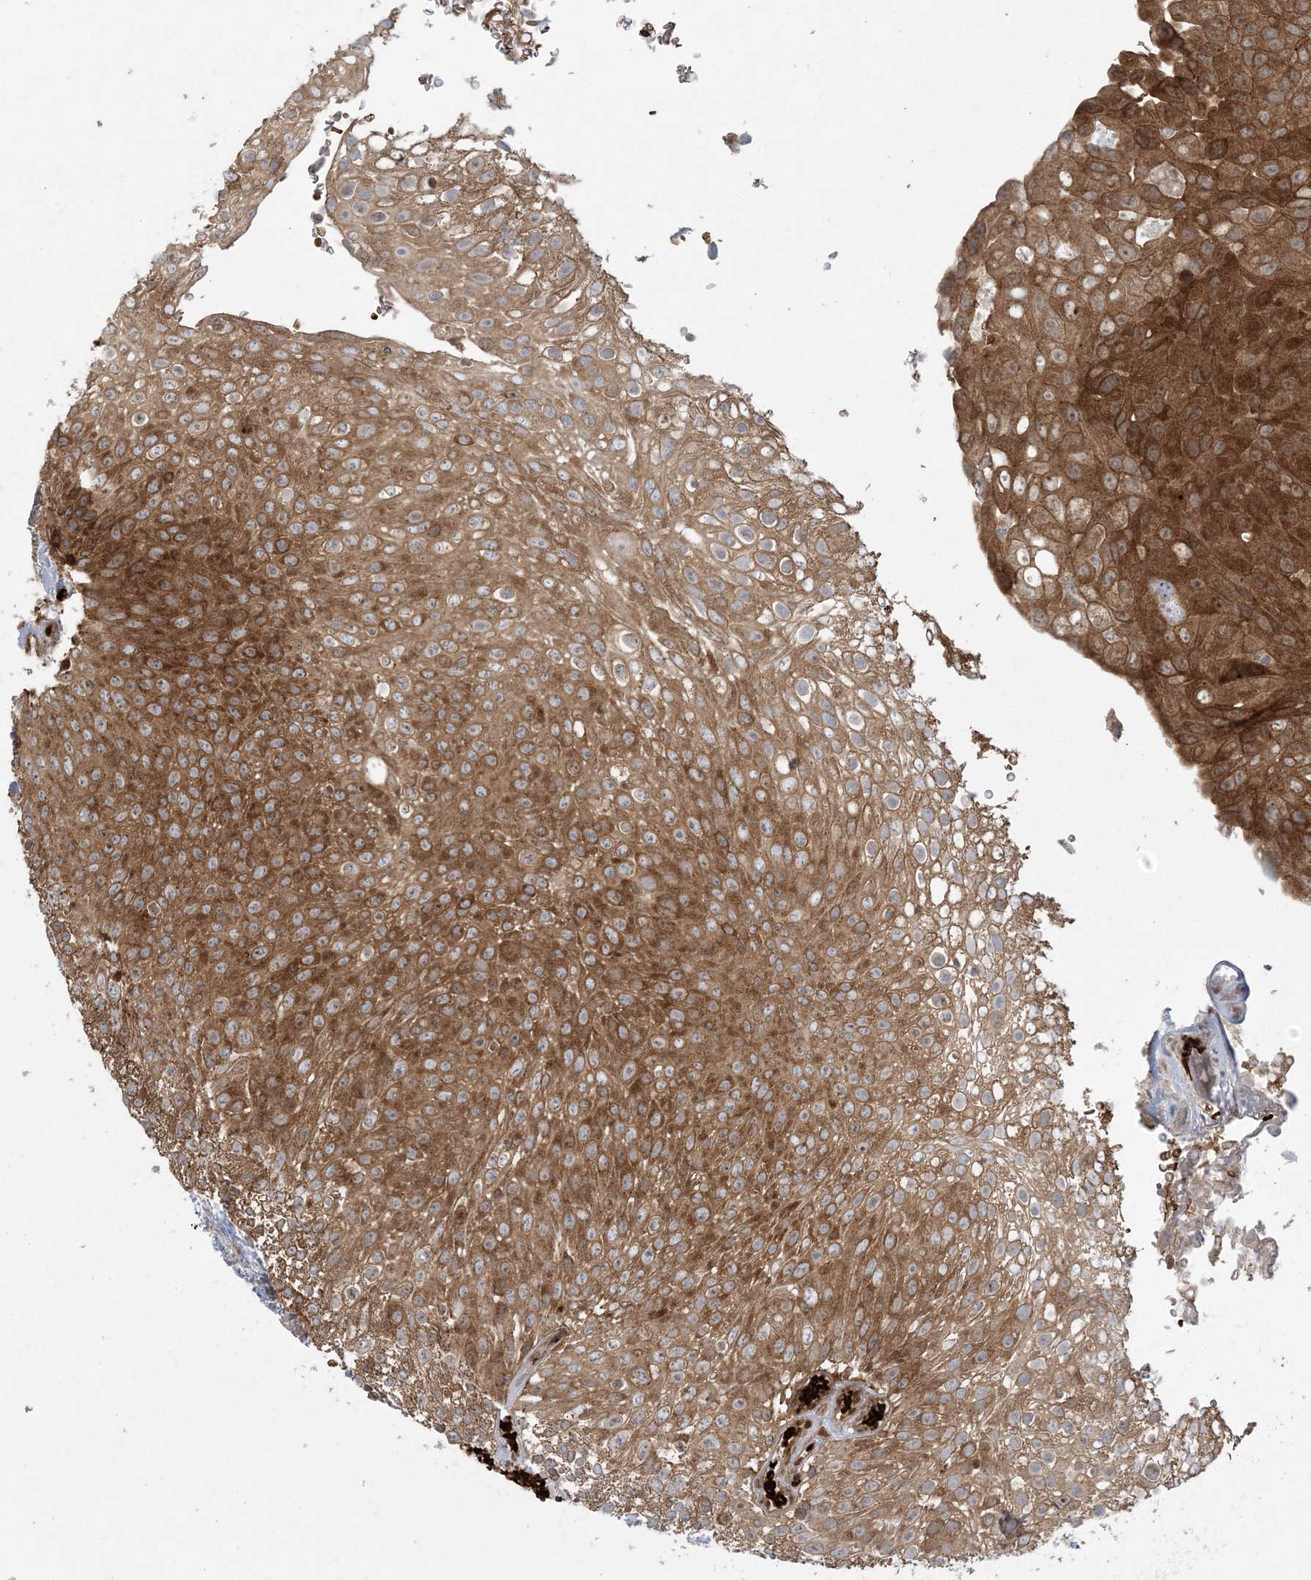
{"staining": {"intensity": "moderate", "quantity": ">75%", "location": "cytoplasmic/membranous"}, "tissue": "urothelial cancer", "cell_type": "Tumor cells", "image_type": "cancer", "snomed": [{"axis": "morphology", "description": "Urothelial carcinoma, Low grade"}, {"axis": "topography", "description": "Urinary bladder"}], "caption": "An immunohistochemistry (IHC) histopathology image of tumor tissue is shown. Protein staining in brown highlights moderate cytoplasmic/membranous positivity in urothelial cancer within tumor cells.", "gene": "ABCF3", "patient": {"sex": "male", "age": 78}}